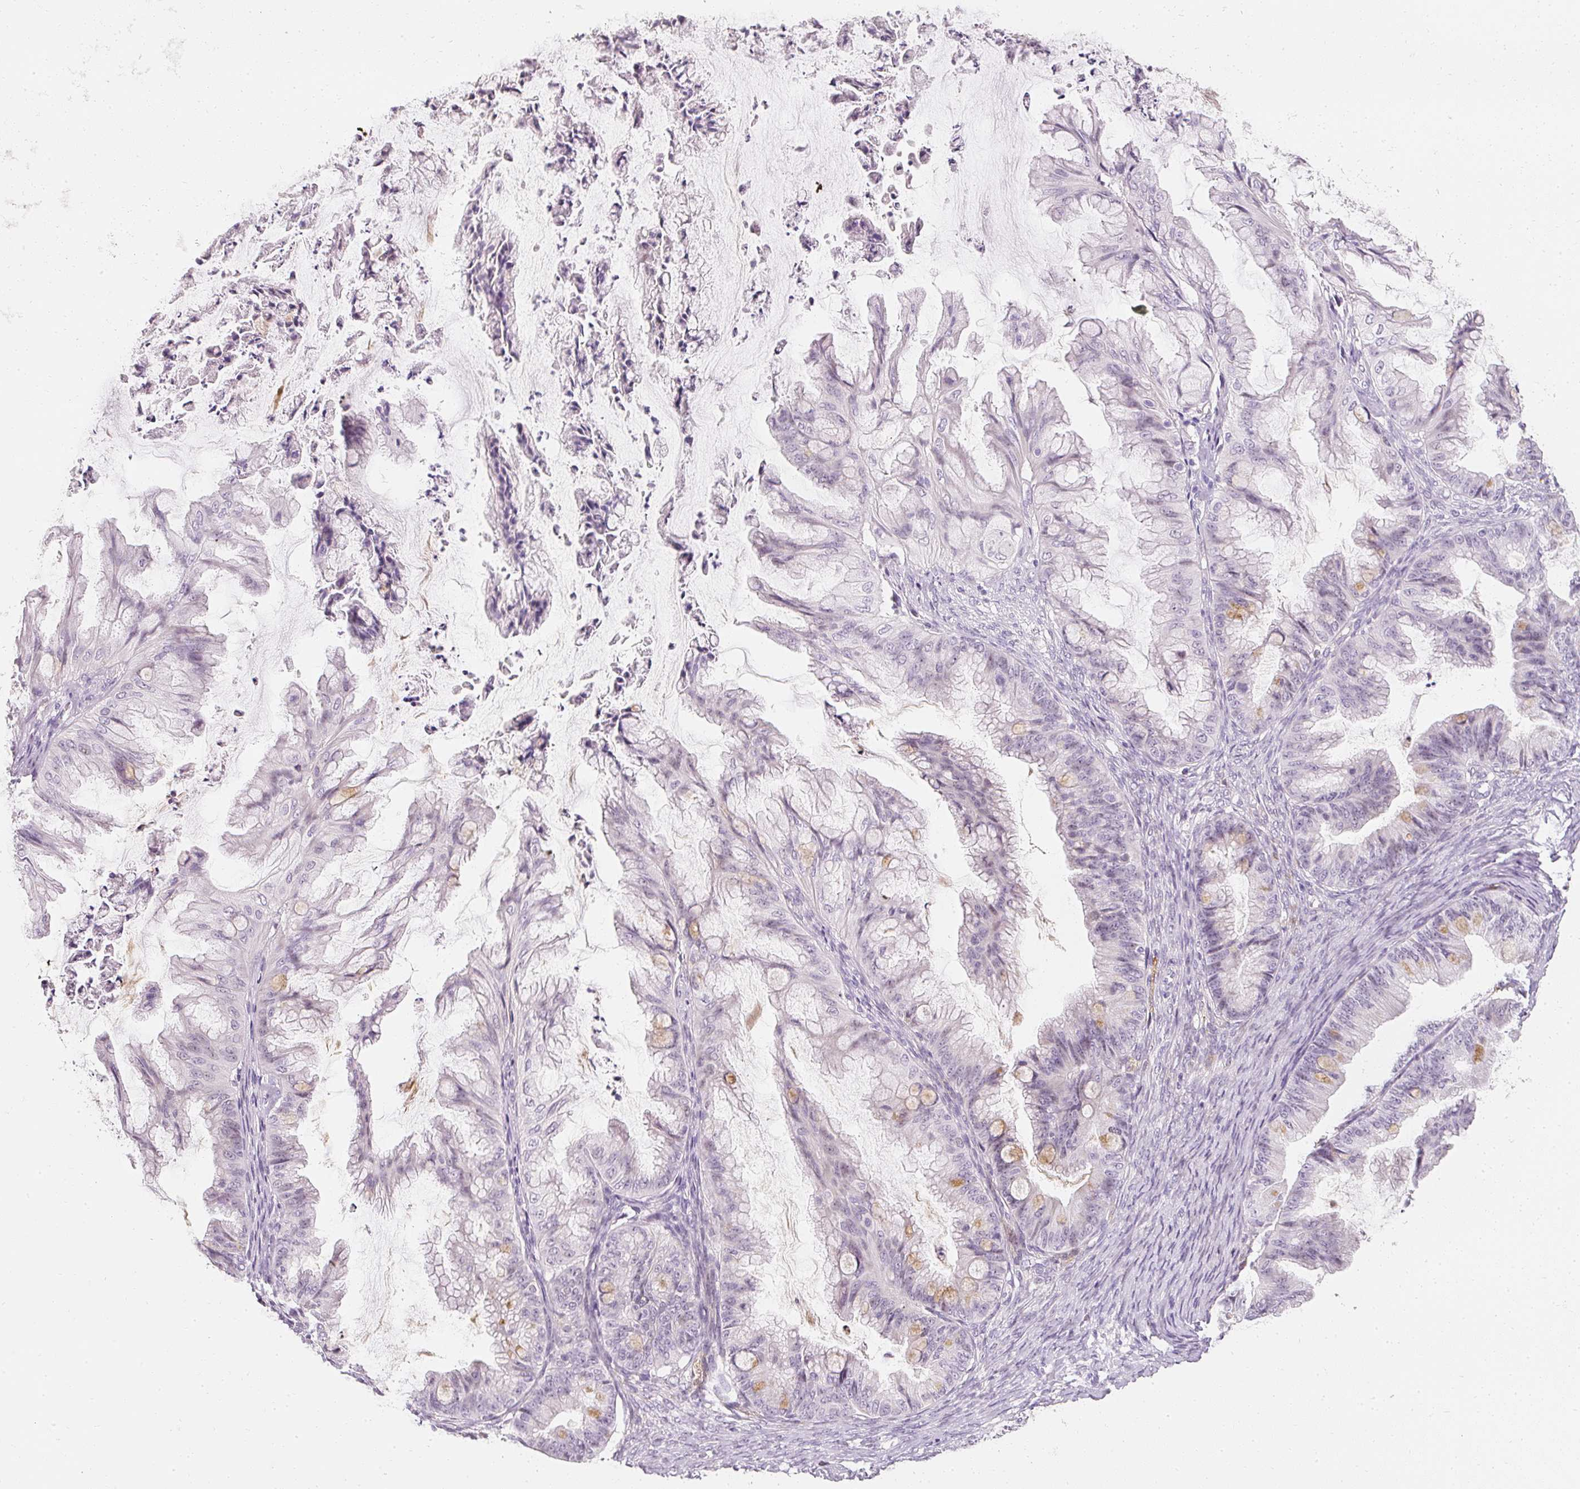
{"staining": {"intensity": "moderate", "quantity": "<25%", "location": "cytoplasmic/membranous"}, "tissue": "ovarian cancer", "cell_type": "Tumor cells", "image_type": "cancer", "snomed": [{"axis": "morphology", "description": "Cystadenocarcinoma, mucinous, NOS"}, {"axis": "topography", "description": "Ovary"}], "caption": "Ovarian cancer (mucinous cystadenocarcinoma) stained with a protein marker displays moderate staining in tumor cells.", "gene": "ELAVL3", "patient": {"sex": "female", "age": 35}}